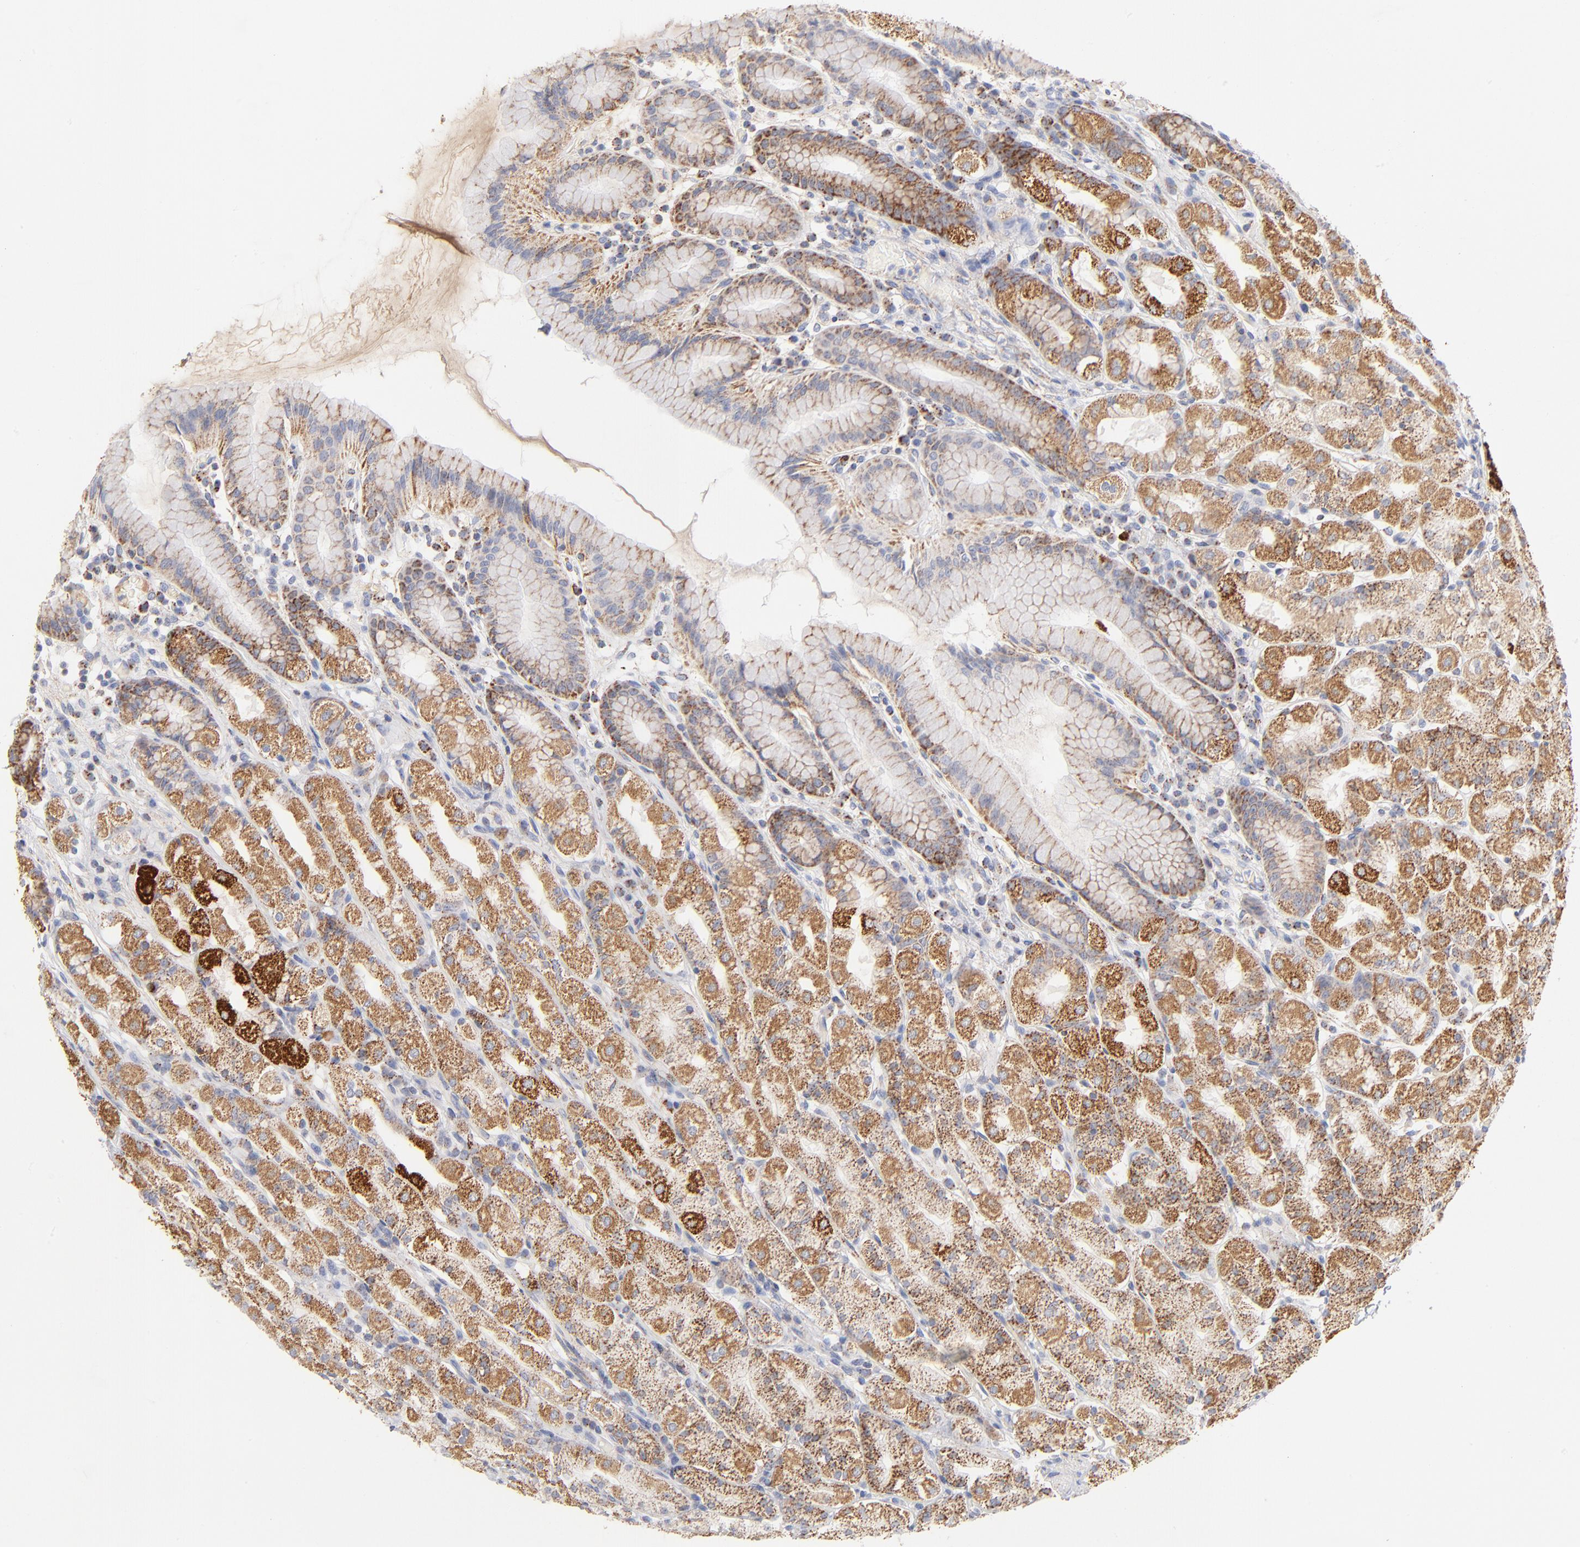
{"staining": {"intensity": "weak", "quantity": ">75%", "location": "cytoplasmic/membranous"}, "tissue": "stomach", "cell_type": "Glandular cells", "image_type": "normal", "snomed": [{"axis": "morphology", "description": "Normal tissue, NOS"}, {"axis": "topography", "description": "Stomach, upper"}], "caption": "High-power microscopy captured an immunohistochemistry histopathology image of benign stomach, revealing weak cytoplasmic/membranous staining in about >75% of glandular cells. Using DAB (3,3'-diaminobenzidine) (brown) and hematoxylin (blue) stains, captured at high magnification using brightfield microscopy.", "gene": "DLAT", "patient": {"sex": "male", "age": 68}}